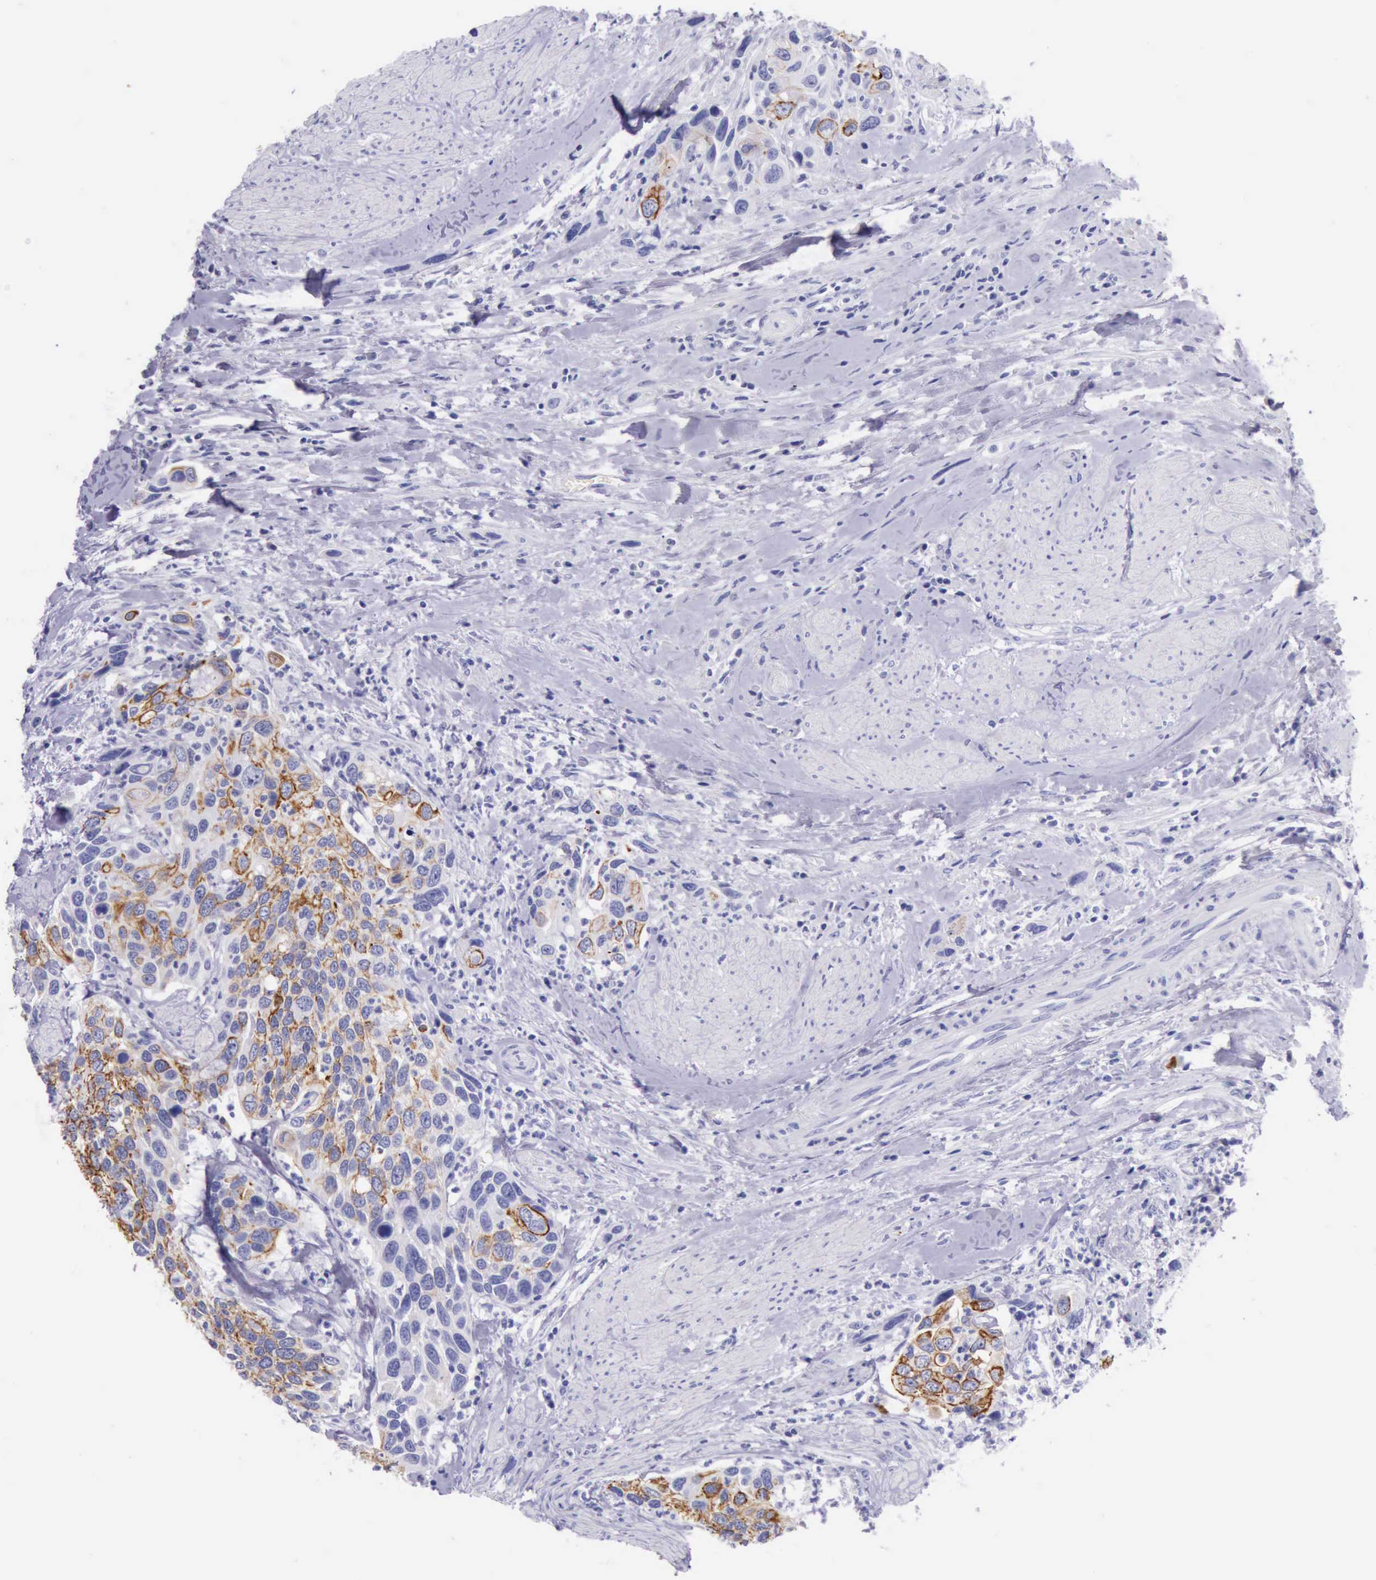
{"staining": {"intensity": "moderate", "quantity": "25%-75%", "location": "cytoplasmic/membranous"}, "tissue": "urothelial cancer", "cell_type": "Tumor cells", "image_type": "cancer", "snomed": [{"axis": "morphology", "description": "Urothelial carcinoma, High grade"}, {"axis": "topography", "description": "Urinary bladder"}], "caption": "The histopathology image shows a brown stain indicating the presence of a protein in the cytoplasmic/membranous of tumor cells in urothelial cancer.", "gene": "KRT8", "patient": {"sex": "male", "age": 66}}